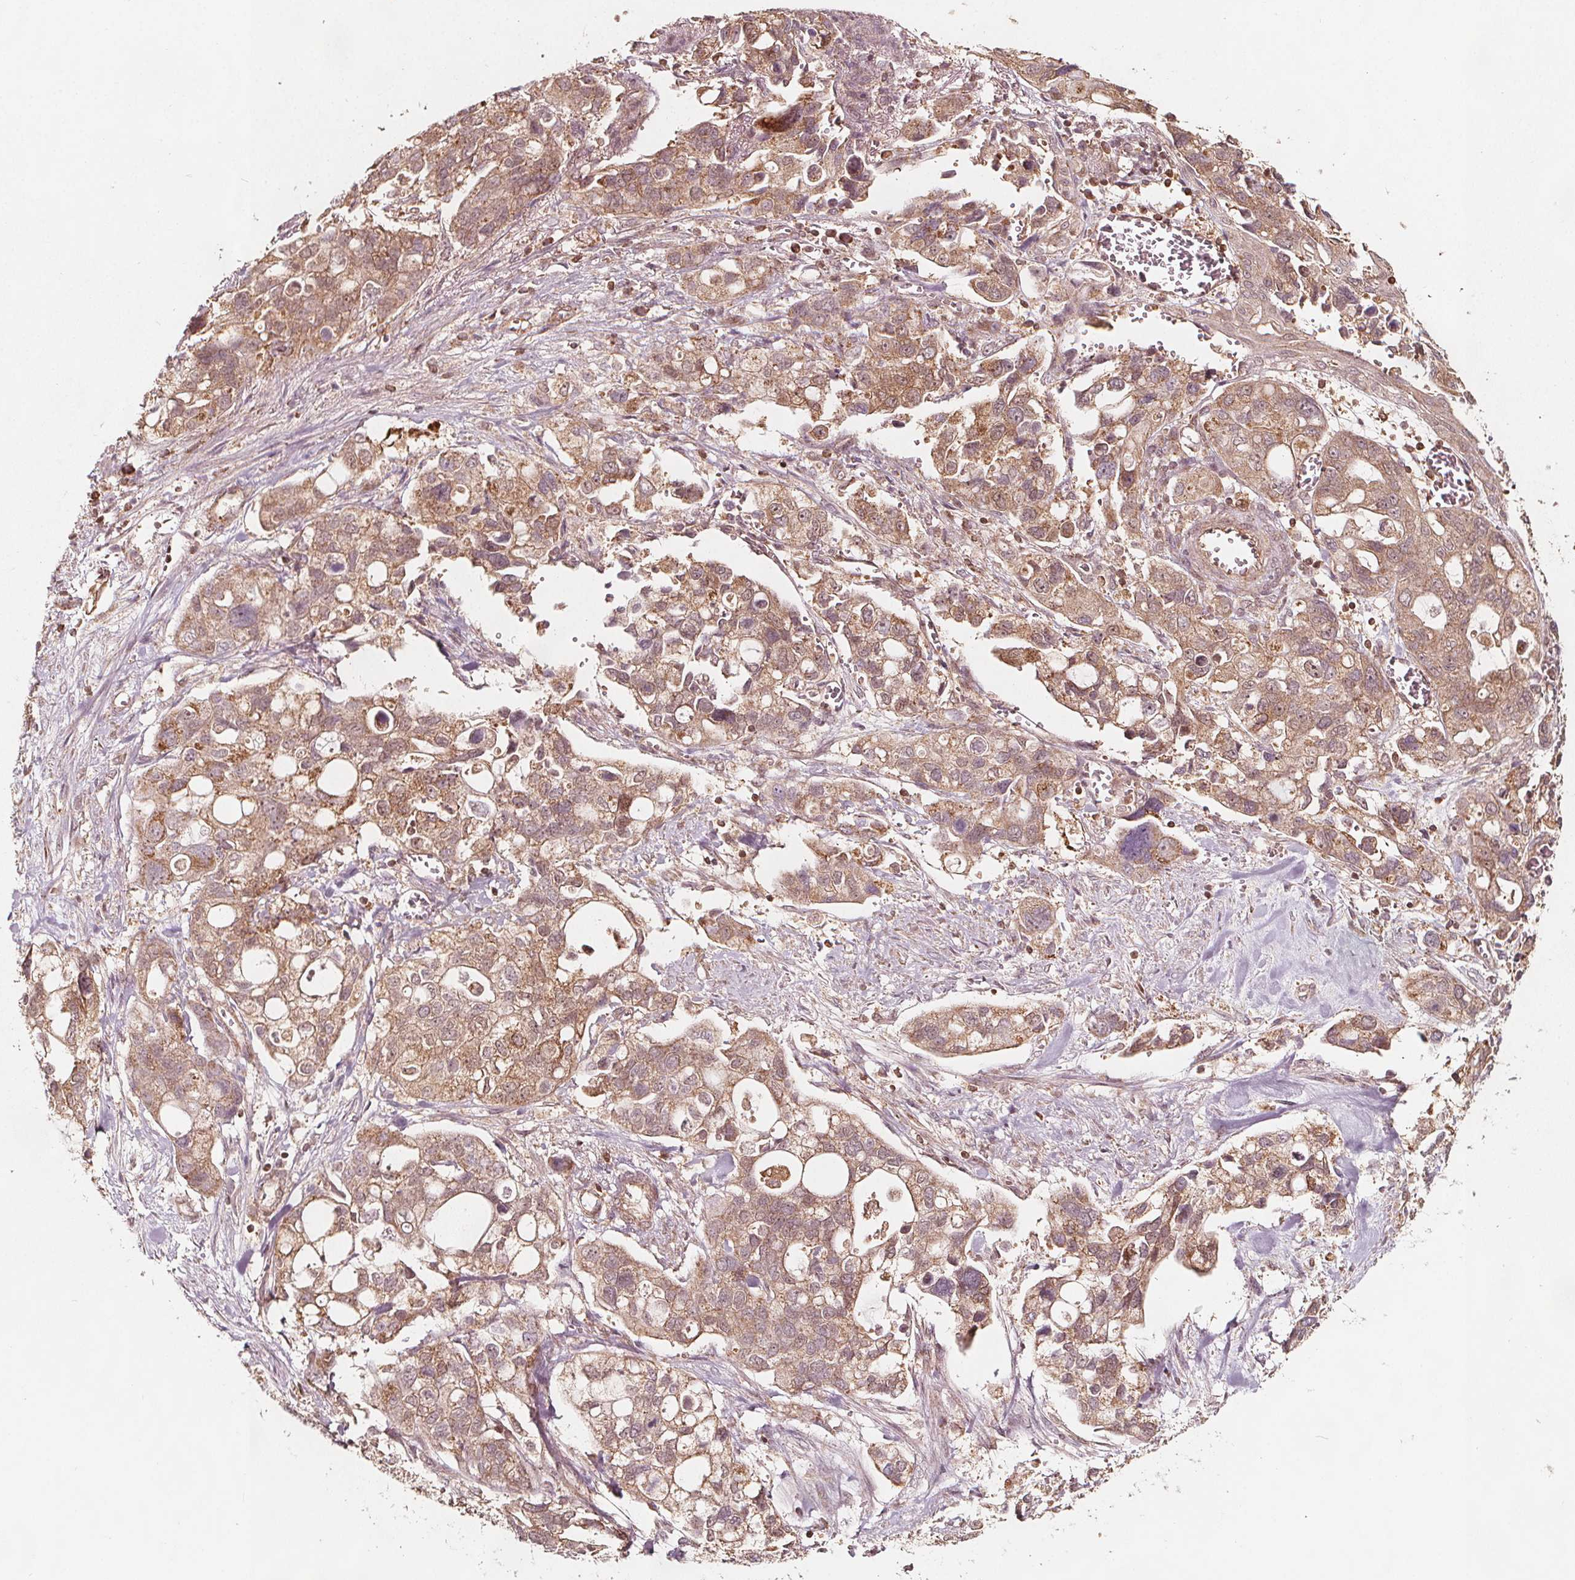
{"staining": {"intensity": "moderate", "quantity": ">75%", "location": "cytoplasmic/membranous"}, "tissue": "stomach cancer", "cell_type": "Tumor cells", "image_type": "cancer", "snomed": [{"axis": "morphology", "description": "Adenocarcinoma, NOS"}, {"axis": "topography", "description": "Stomach, upper"}], "caption": "Immunohistochemistry (IHC) image of stomach cancer (adenocarcinoma) stained for a protein (brown), which demonstrates medium levels of moderate cytoplasmic/membranous staining in about >75% of tumor cells.", "gene": "AIP", "patient": {"sex": "female", "age": 81}}